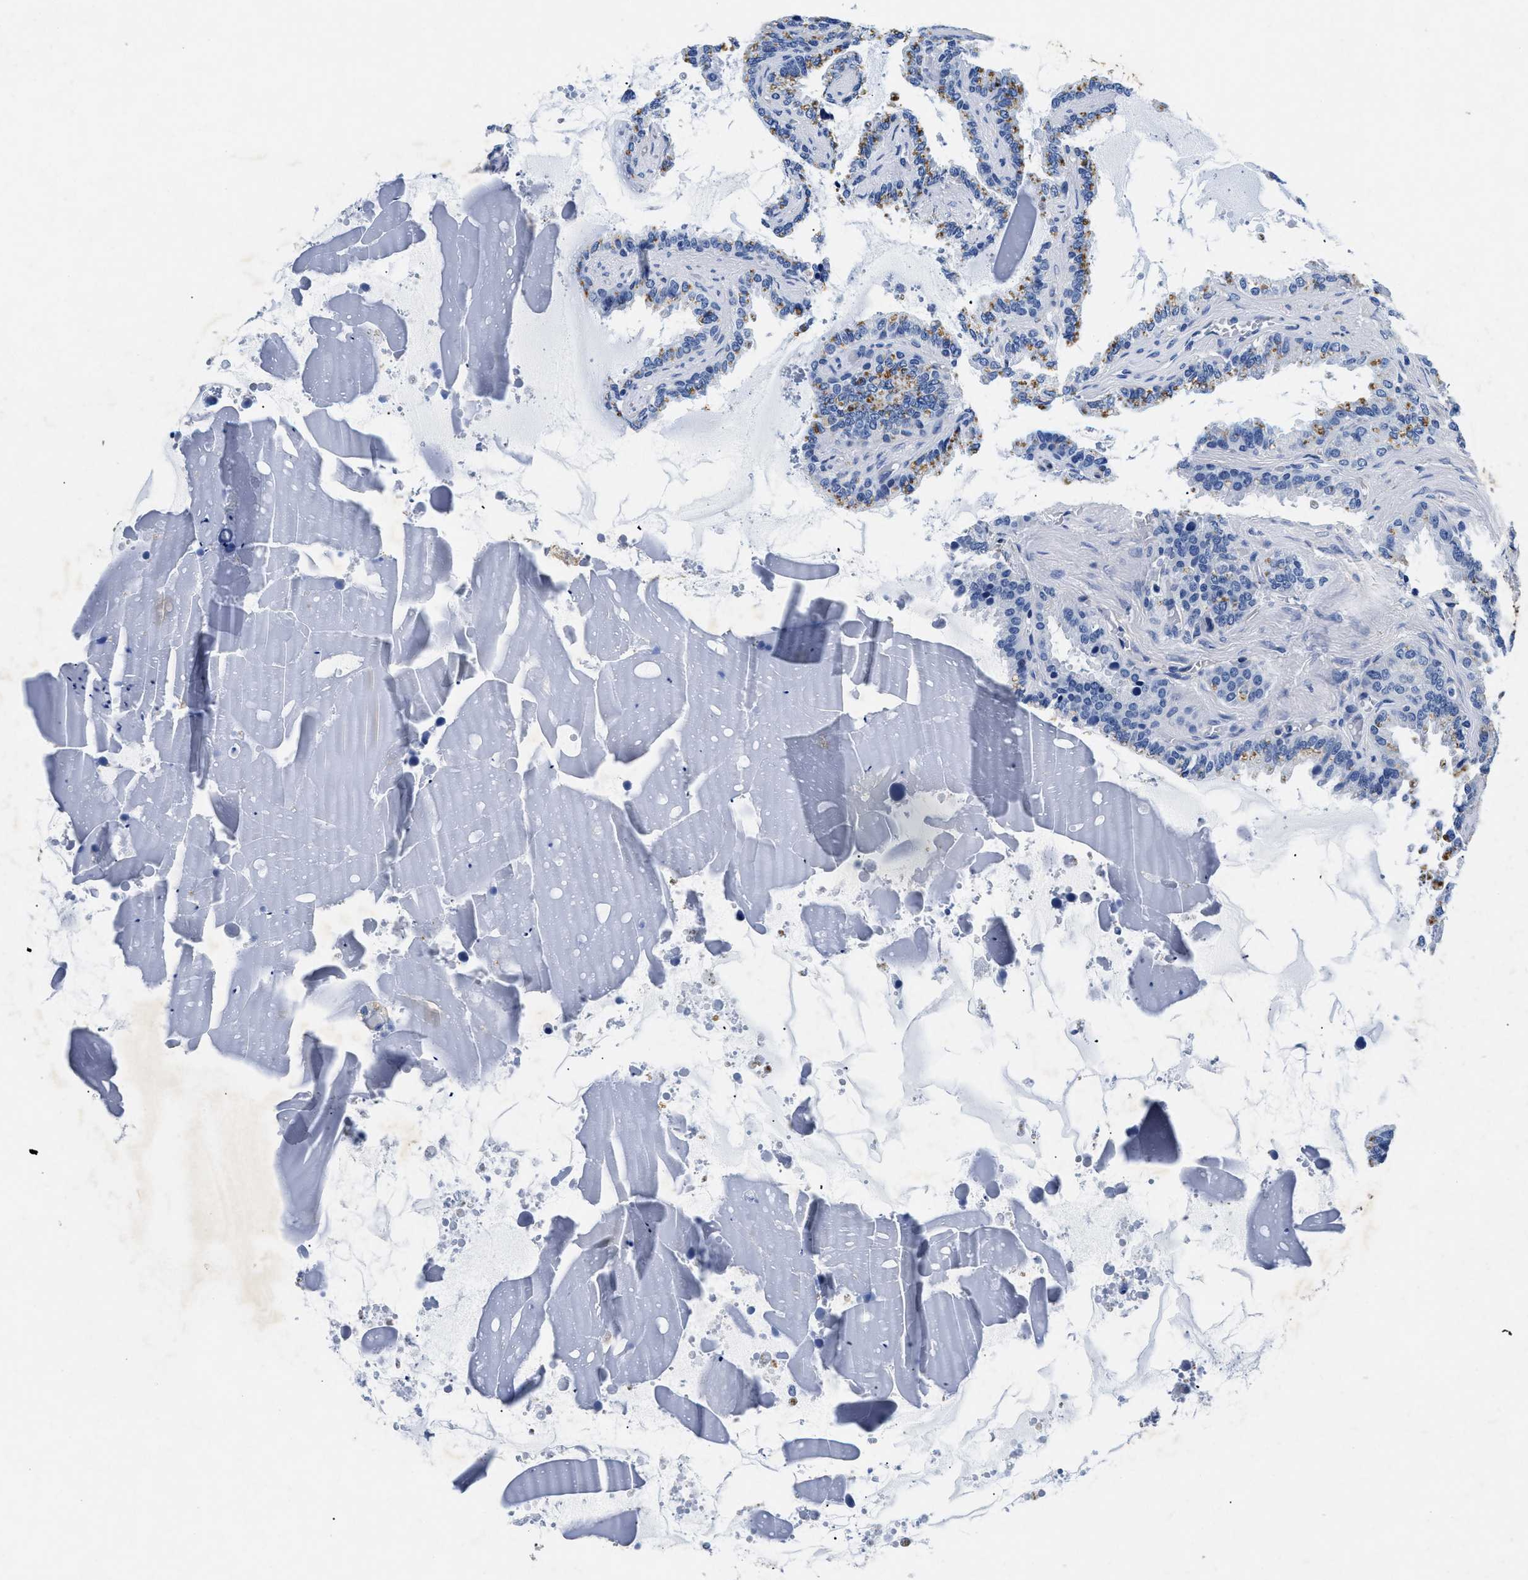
{"staining": {"intensity": "moderate", "quantity": ">75%", "location": "cytoplasmic/membranous"}, "tissue": "seminal vesicle", "cell_type": "Glandular cells", "image_type": "normal", "snomed": [{"axis": "morphology", "description": "Normal tissue, NOS"}, {"axis": "topography", "description": "Seminal veicle"}], "caption": "The micrograph shows staining of benign seminal vesicle, revealing moderate cytoplasmic/membranous protein expression (brown color) within glandular cells. The protein is stained brown, and the nuclei are stained in blue (DAB (3,3'-diaminobenzidine) IHC with brightfield microscopy, high magnification).", "gene": "LAMA3", "patient": {"sex": "male", "age": 46}}